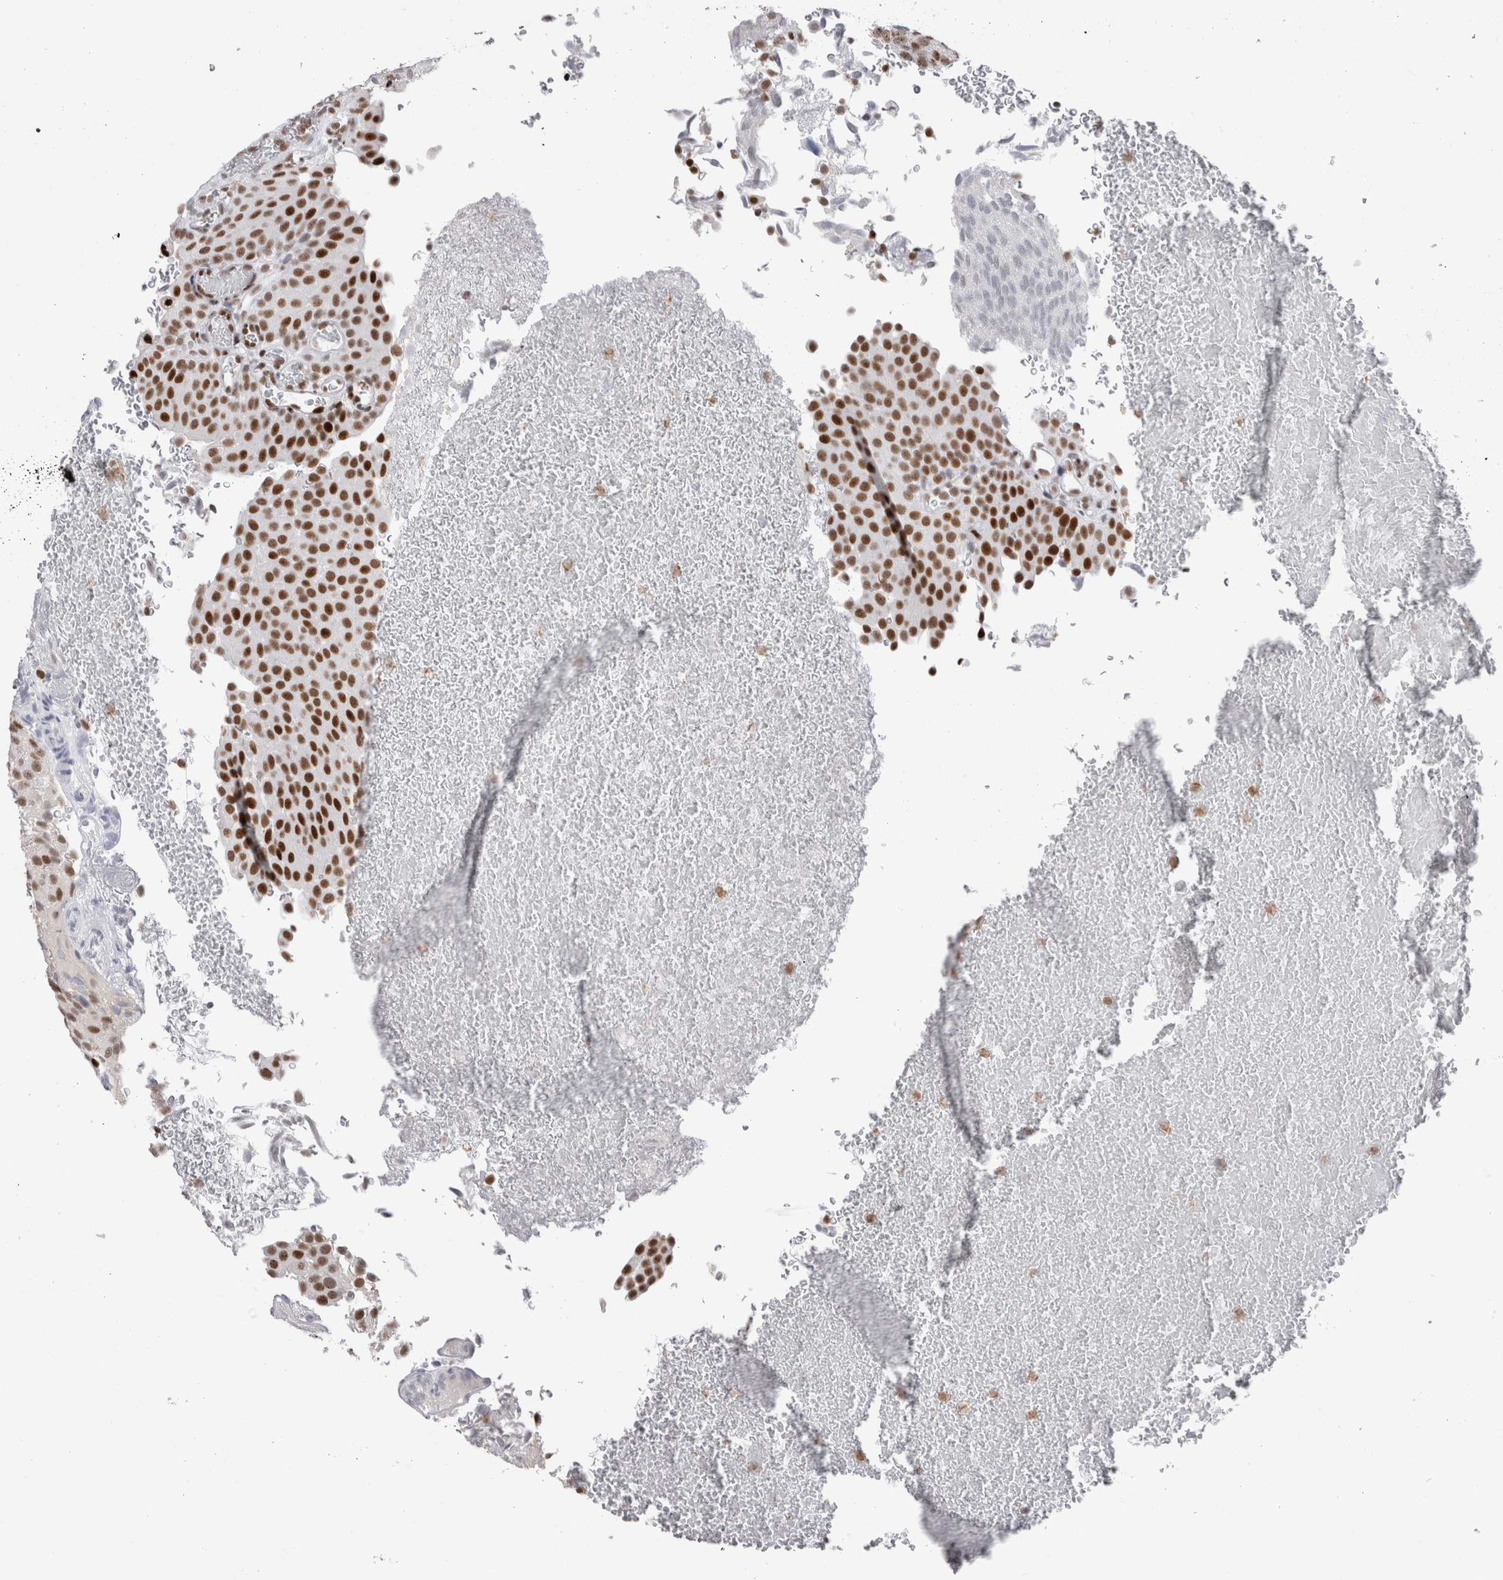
{"staining": {"intensity": "strong", "quantity": ">75%", "location": "nuclear"}, "tissue": "urothelial cancer", "cell_type": "Tumor cells", "image_type": "cancer", "snomed": [{"axis": "morphology", "description": "Urothelial carcinoma, Low grade"}, {"axis": "topography", "description": "Urinary bladder"}], "caption": "A micrograph of human urothelial cancer stained for a protein displays strong nuclear brown staining in tumor cells.", "gene": "RBM6", "patient": {"sex": "male", "age": 78}}